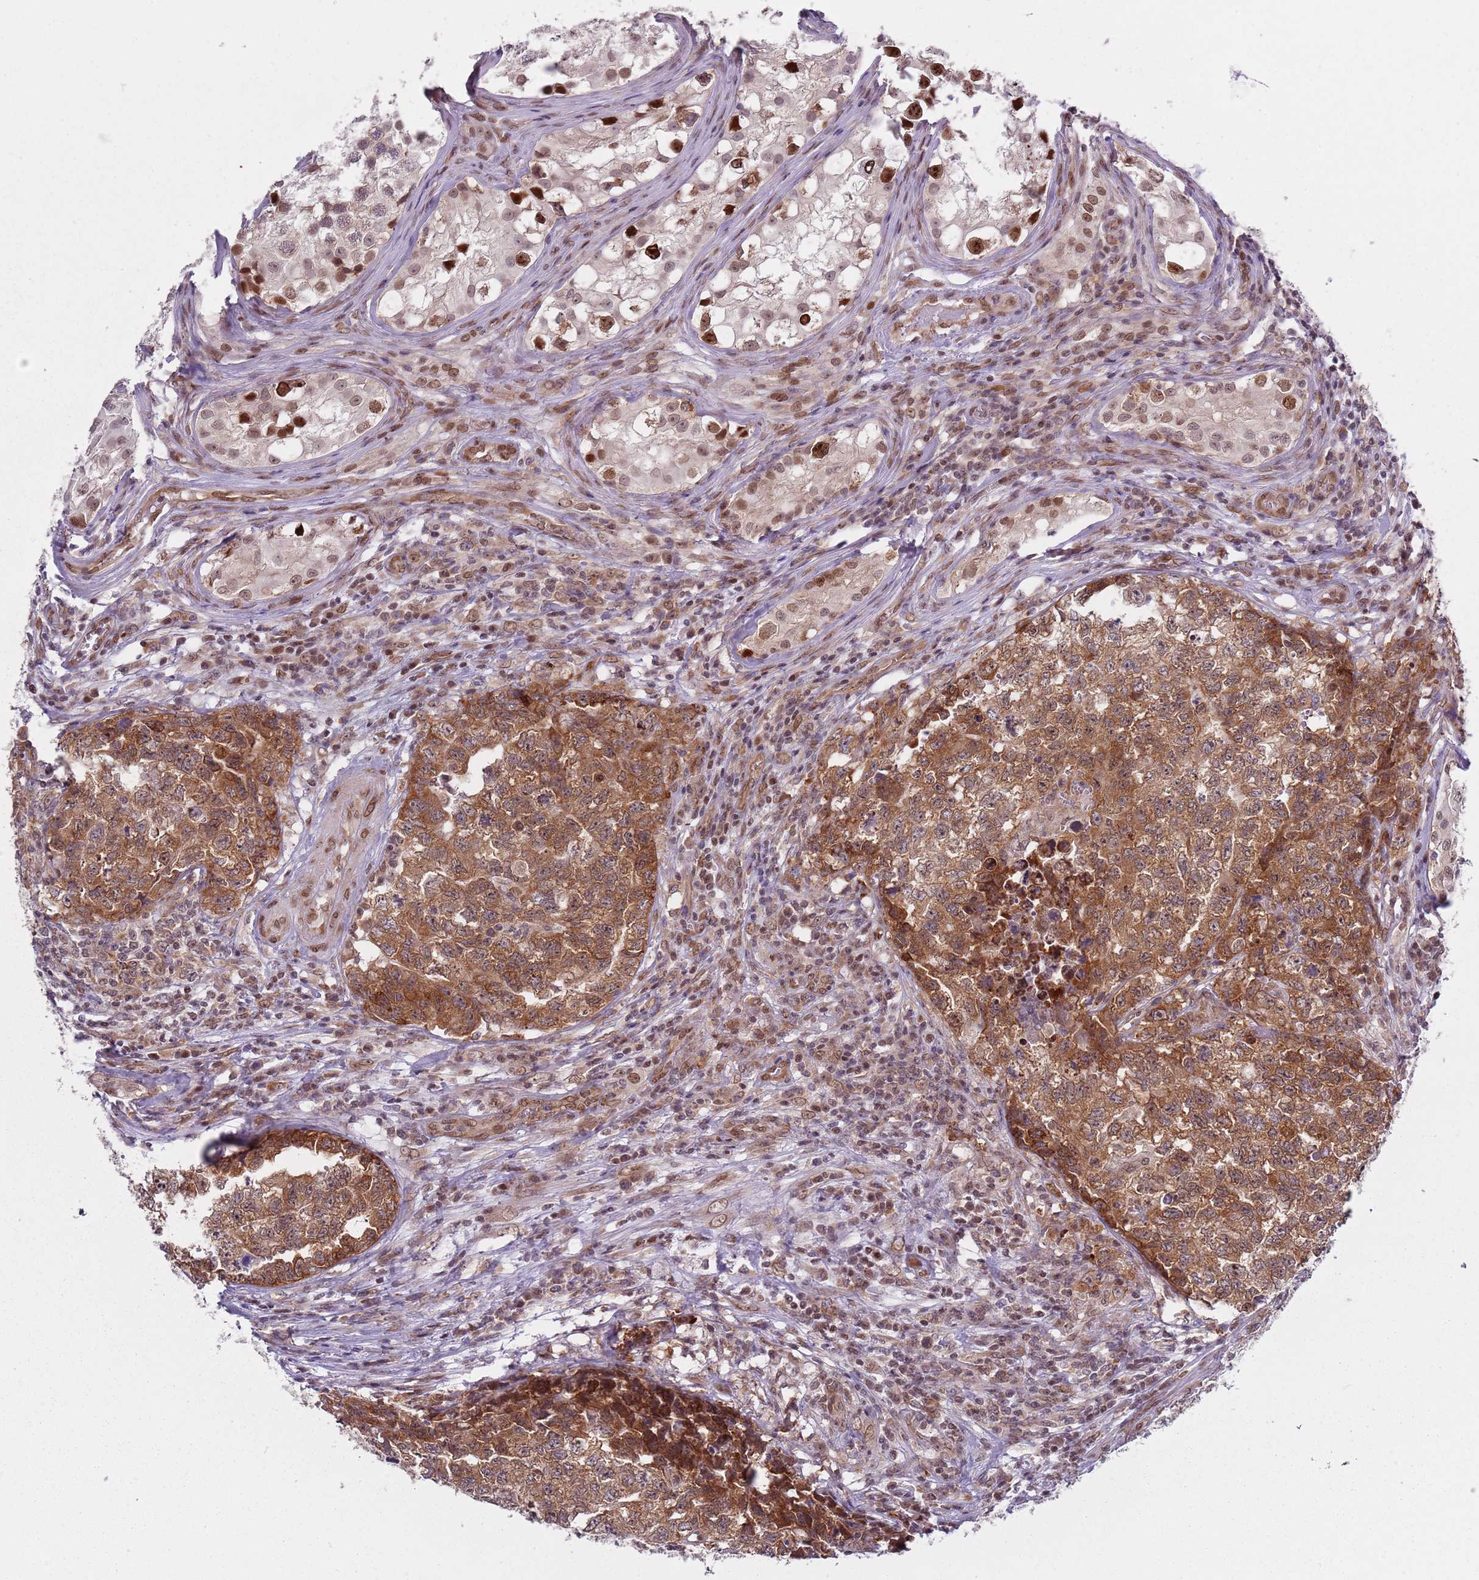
{"staining": {"intensity": "moderate", "quantity": ">75%", "location": "cytoplasmic/membranous"}, "tissue": "testis cancer", "cell_type": "Tumor cells", "image_type": "cancer", "snomed": [{"axis": "morphology", "description": "Carcinoma, Embryonal, NOS"}, {"axis": "topography", "description": "Testis"}], "caption": "Testis embryonal carcinoma stained with a protein marker exhibits moderate staining in tumor cells.", "gene": "SLC25A32", "patient": {"sex": "male", "age": 31}}